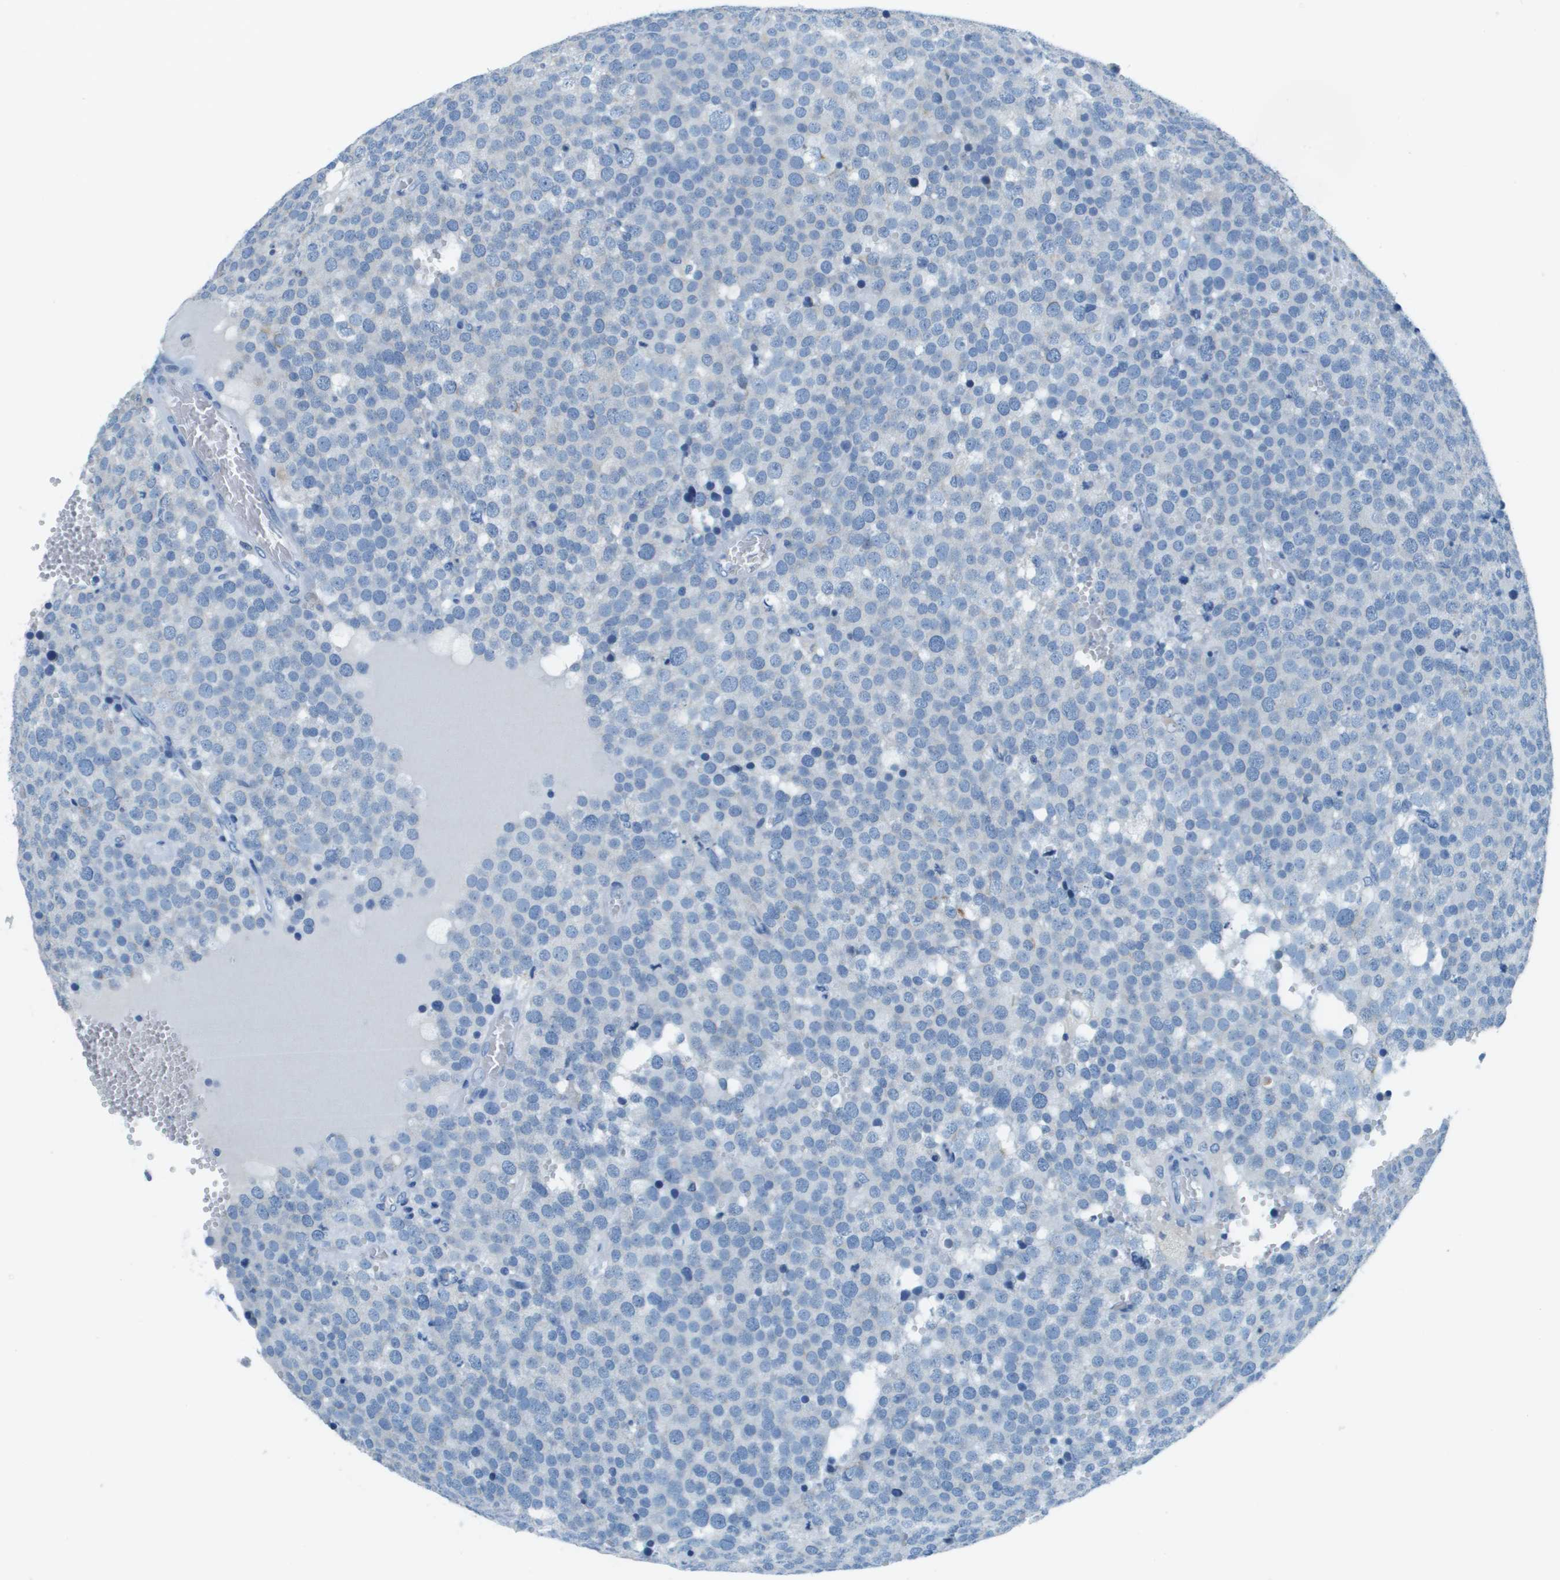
{"staining": {"intensity": "negative", "quantity": "none", "location": "none"}, "tissue": "testis cancer", "cell_type": "Tumor cells", "image_type": "cancer", "snomed": [{"axis": "morphology", "description": "Normal tissue, NOS"}, {"axis": "morphology", "description": "Seminoma, NOS"}, {"axis": "topography", "description": "Testis"}], "caption": "Immunohistochemical staining of testis cancer displays no significant expression in tumor cells.", "gene": "SLC16A10", "patient": {"sex": "male", "age": 71}}